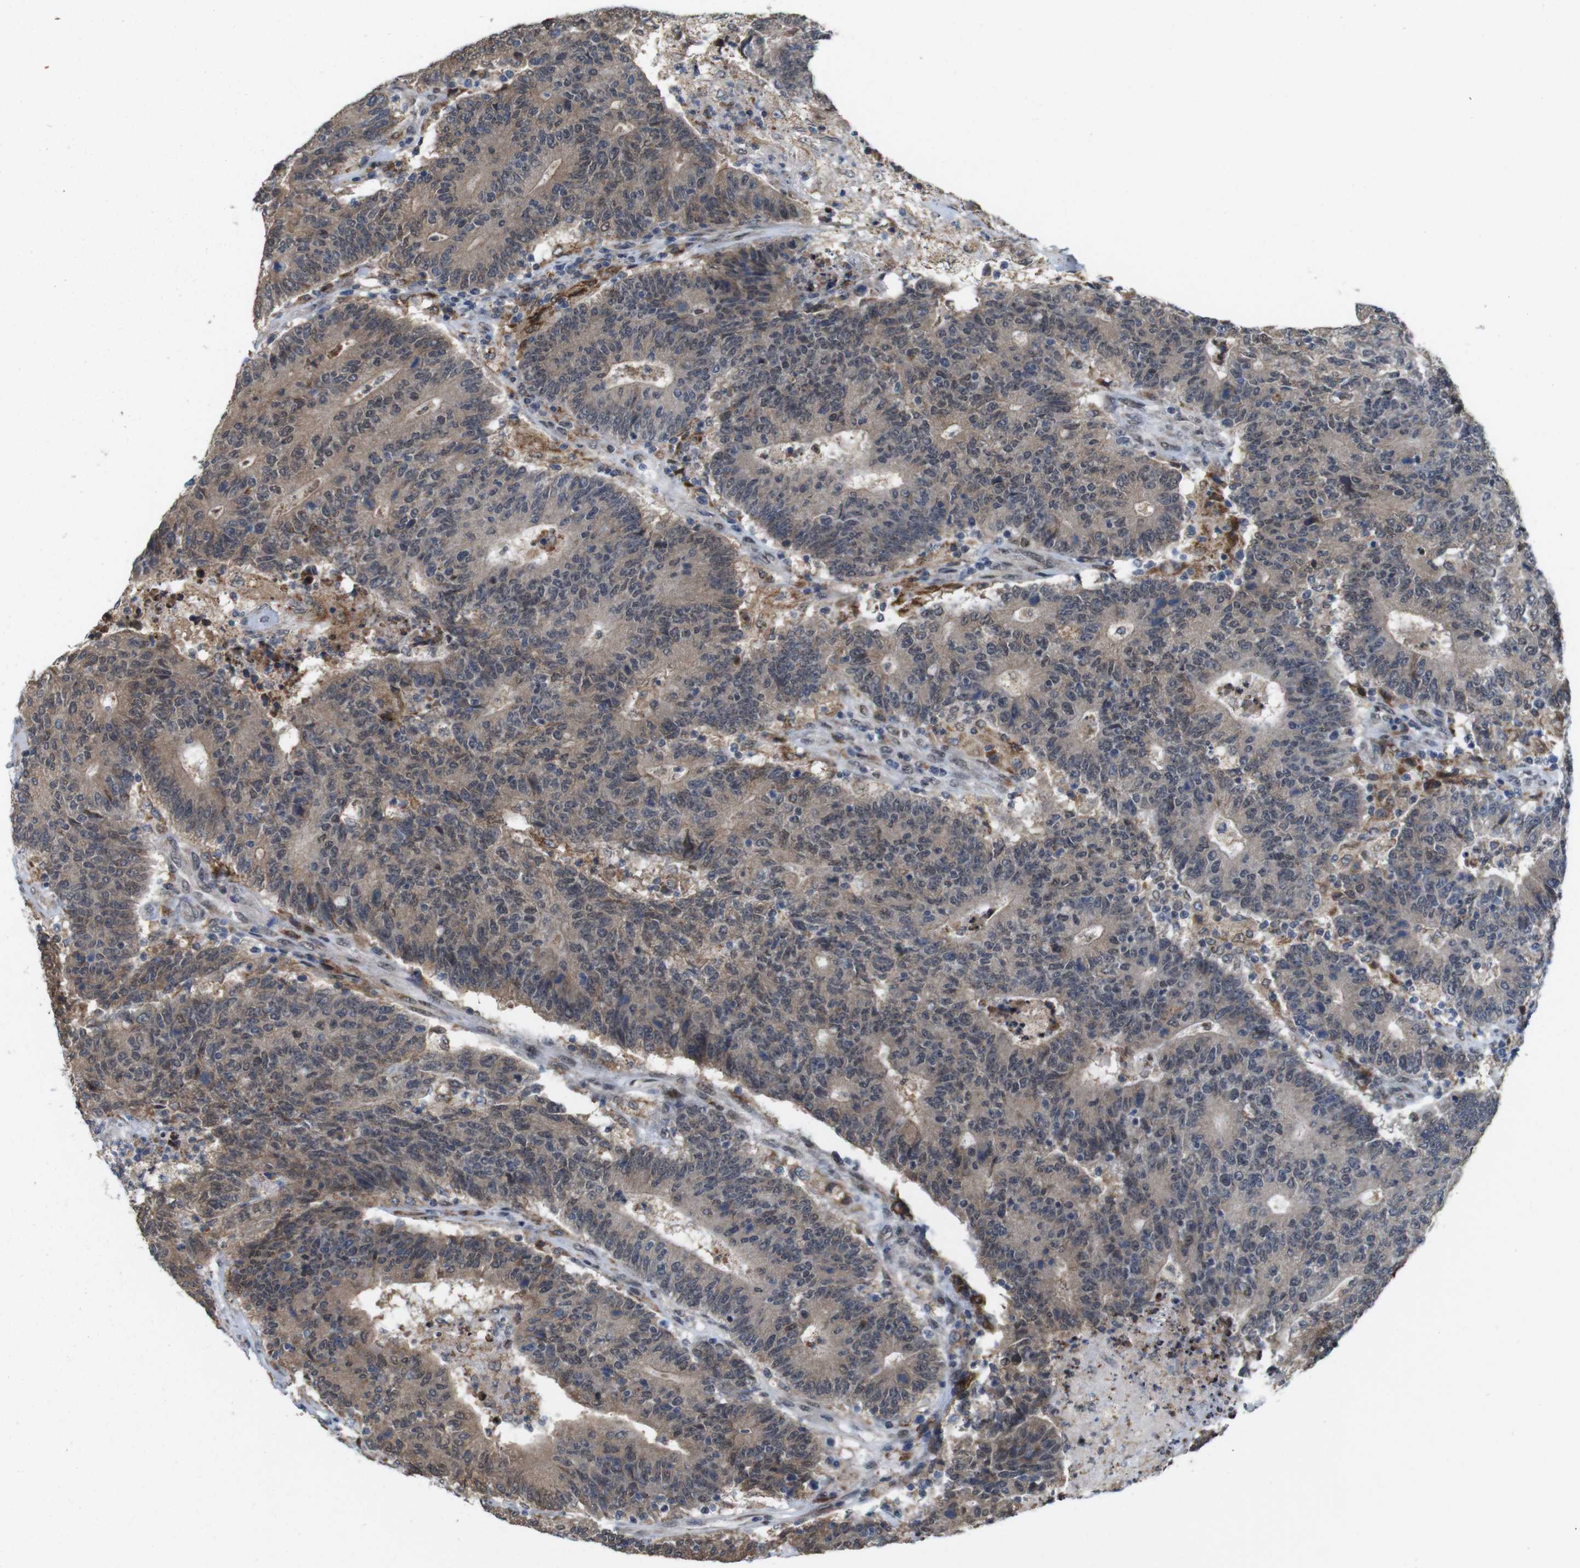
{"staining": {"intensity": "moderate", "quantity": ">75%", "location": "cytoplasmic/membranous,nuclear"}, "tissue": "colorectal cancer", "cell_type": "Tumor cells", "image_type": "cancer", "snomed": [{"axis": "morphology", "description": "Normal tissue, NOS"}, {"axis": "morphology", "description": "Adenocarcinoma, NOS"}, {"axis": "topography", "description": "Colon"}], "caption": "An immunohistochemistry image of tumor tissue is shown. Protein staining in brown highlights moderate cytoplasmic/membranous and nuclear positivity in colorectal adenocarcinoma within tumor cells.", "gene": "PNMA8A", "patient": {"sex": "female", "age": 75}}